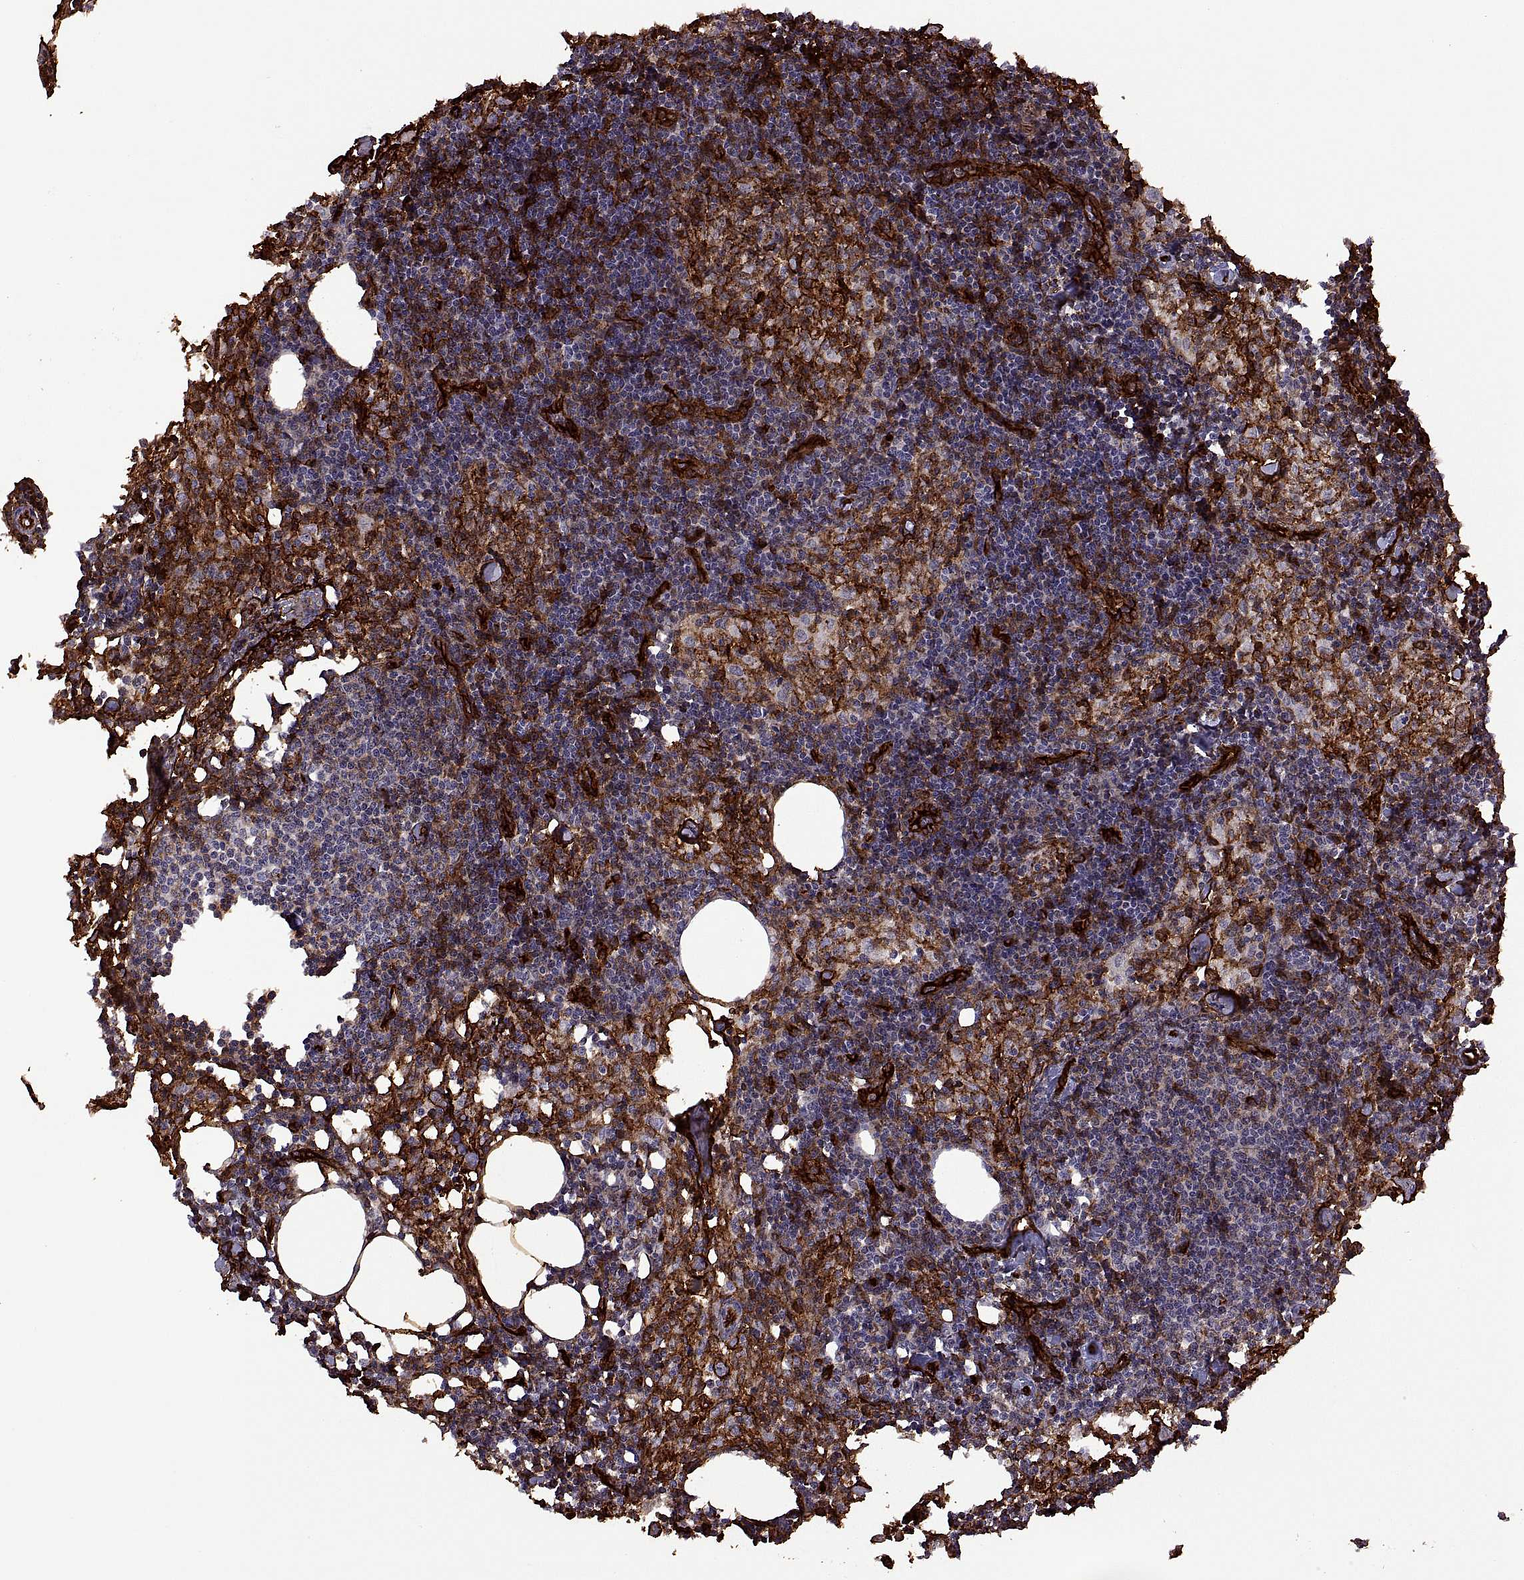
{"staining": {"intensity": "negative", "quantity": "none", "location": "none"}, "tissue": "lymph node", "cell_type": "Germinal center cells", "image_type": "normal", "snomed": [{"axis": "morphology", "description": "Normal tissue, NOS"}, {"axis": "topography", "description": "Lymph node"}], "caption": "High magnification brightfield microscopy of benign lymph node stained with DAB (3,3'-diaminobenzidine) (brown) and counterstained with hematoxylin (blue): germinal center cells show no significant positivity. (IHC, brightfield microscopy, high magnification).", "gene": "S100A10", "patient": {"sex": "female", "age": 52}}